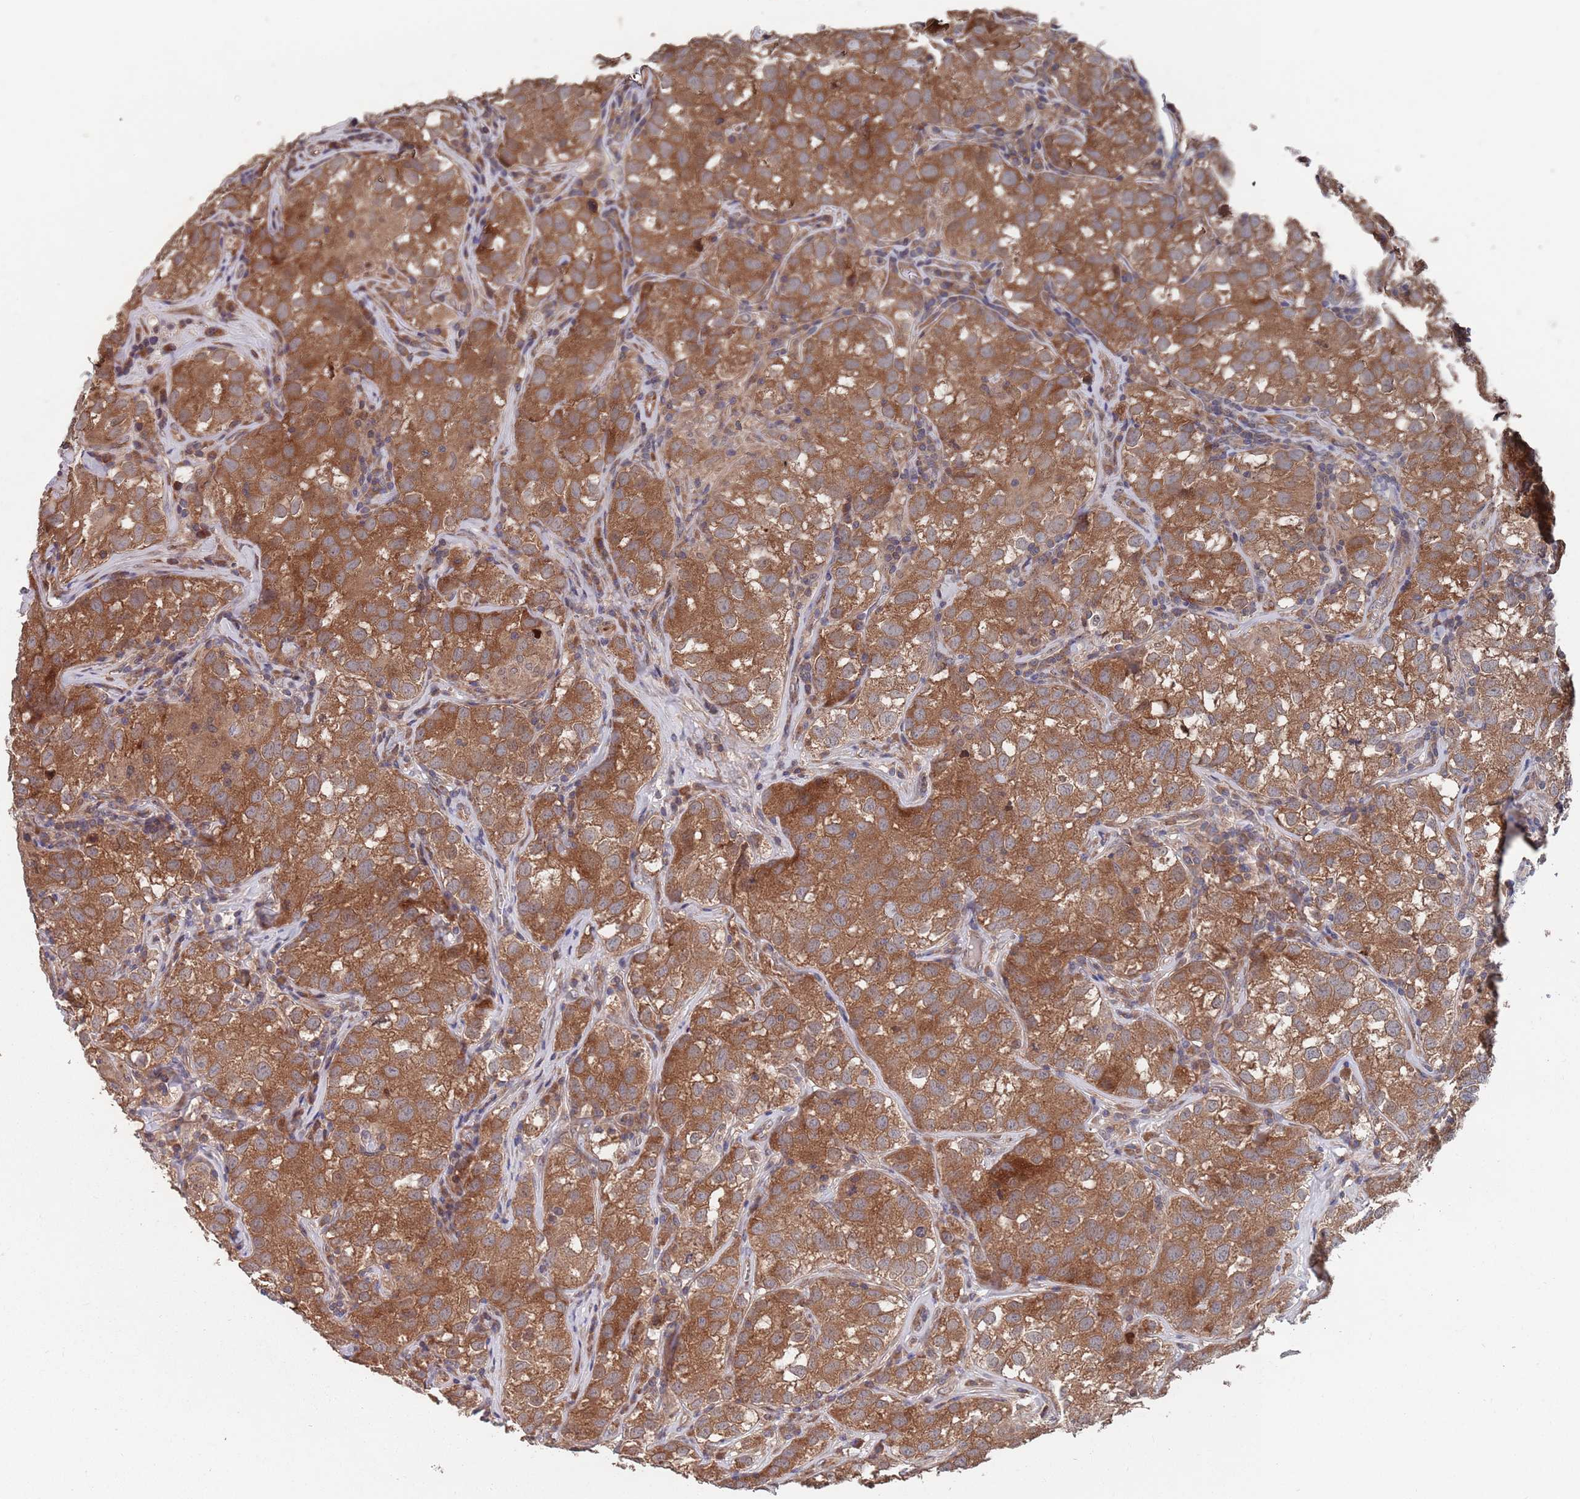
{"staining": {"intensity": "strong", "quantity": ">75%", "location": "cytoplasmic/membranous"}, "tissue": "testis cancer", "cell_type": "Tumor cells", "image_type": "cancer", "snomed": [{"axis": "morphology", "description": "Seminoma, NOS"}, {"axis": "morphology", "description": "Carcinoma, Embryonal, NOS"}, {"axis": "topography", "description": "Testis"}], "caption": "Protein positivity by immunohistochemistry shows strong cytoplasmic/membranous positivity in about >75% of tumor cells in testis cancer. The protein of interest is shown in brown color, while the nuclei are stained blue.", "gene": "UNC45A", "patient": {"sex": "male", "age": 43}}